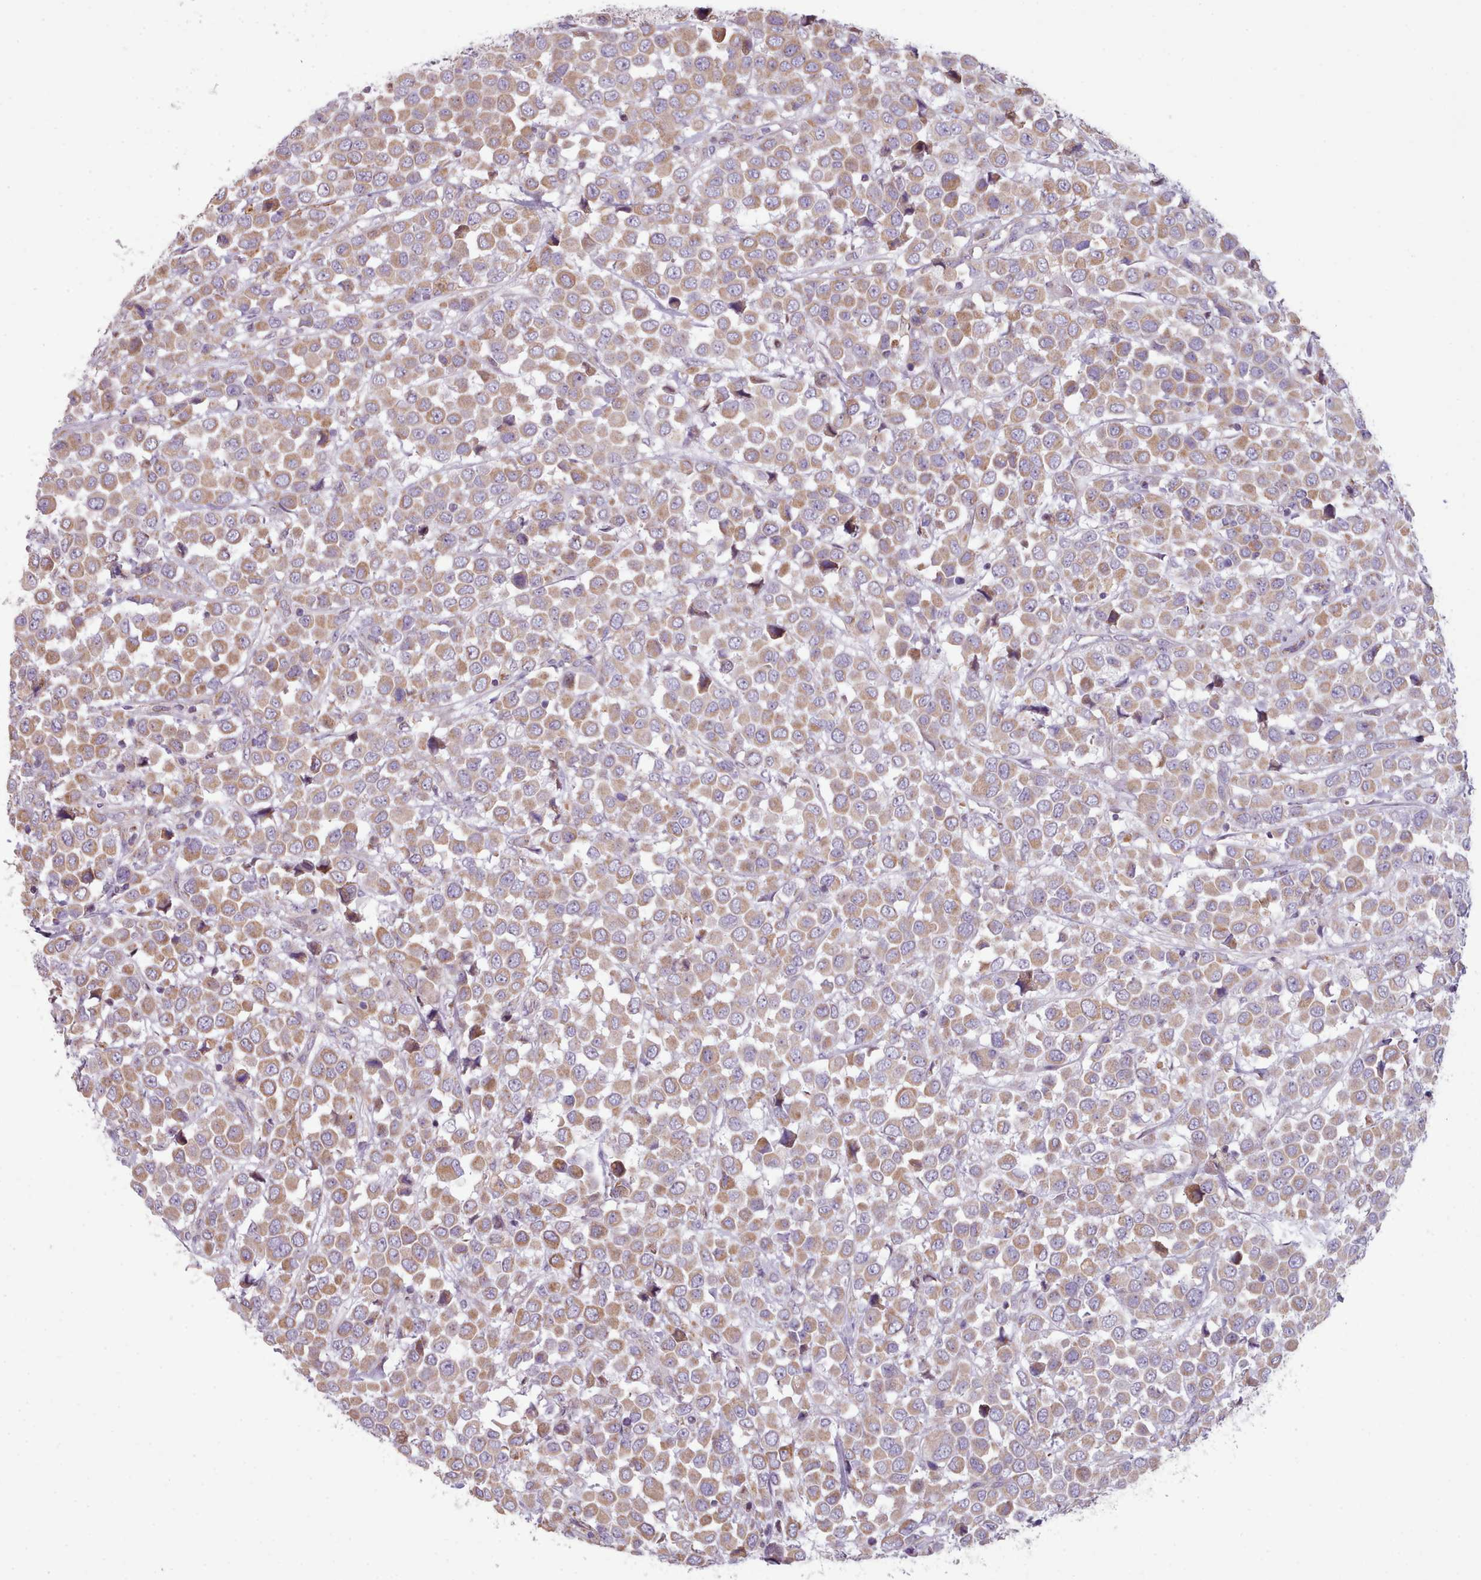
{"staining": {"intensity": "moderate", "quantity": ">75%", "location": "cytoplasmic/membranous"}, "tissue": "breast cancer", "cell_type": "Tumor cells", "image_type": "cancer", "snomed": [{"axis": "morphology", "description": "Duct carcinoma"}, {"axis": "topography", "description": "Breast"}], "caption": "Moderate cytoplasmic/membranous protein staining is seen in approximately >75% of tumor cells in breast cancer (intraductal carcinoma).", "gene": "SLC52A3", "patient": {"sex": "female", "age": 61}}